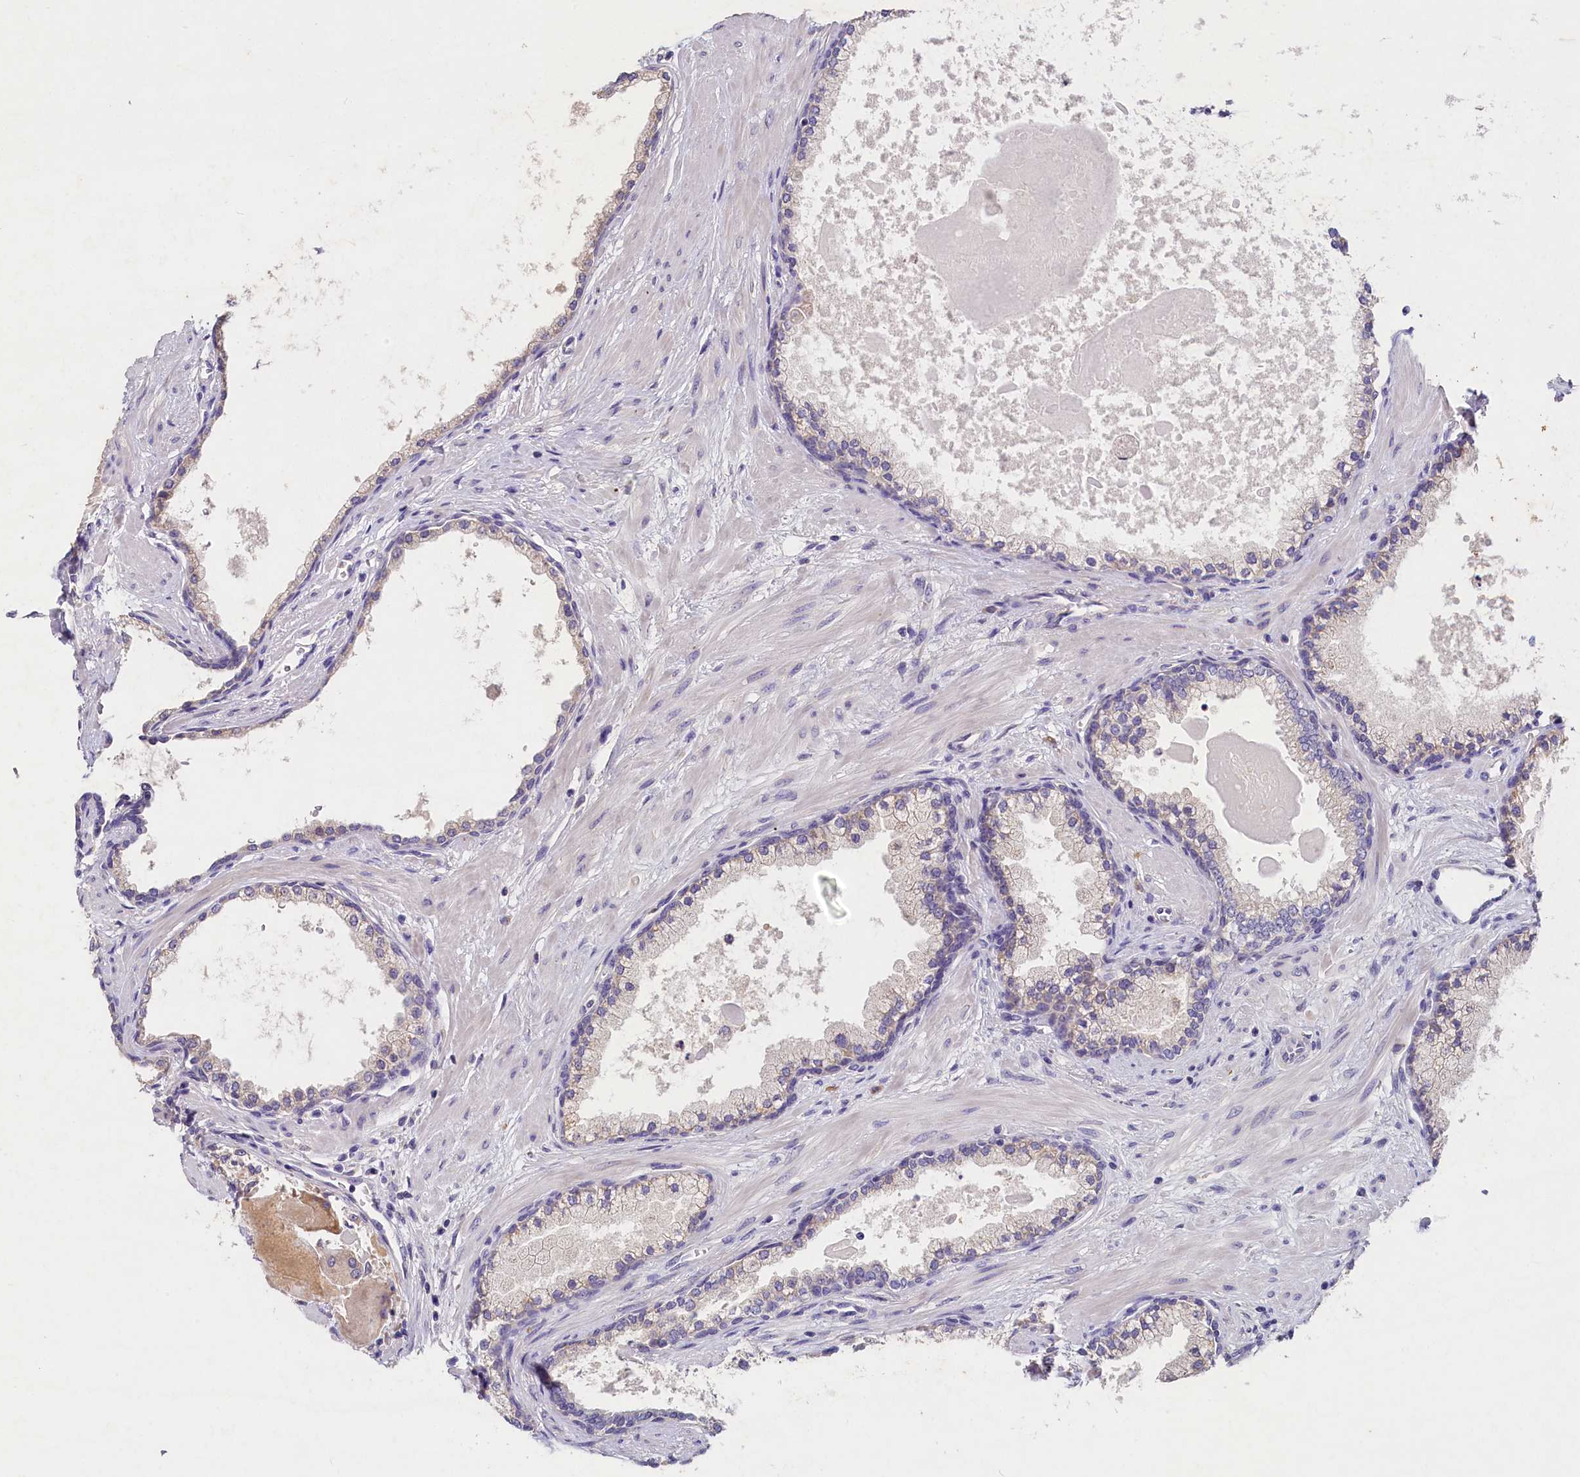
{"staining": {"intensity": "negative", "quantity": "none", "location": "none"}, "tissue": "prostate", "cell_type": "Glandular cells", "image_type": "normal", "snomed": [{"axis": "morphology", "description": "Normal tissue, NOS"}, {"axis": "topography", "description": "Prostate"}], "caption": "IHC of normal human prostate reveals no staining in glandular cells.", "gene": "ST7L", "patient": {"sex": "male", "age": 57}}